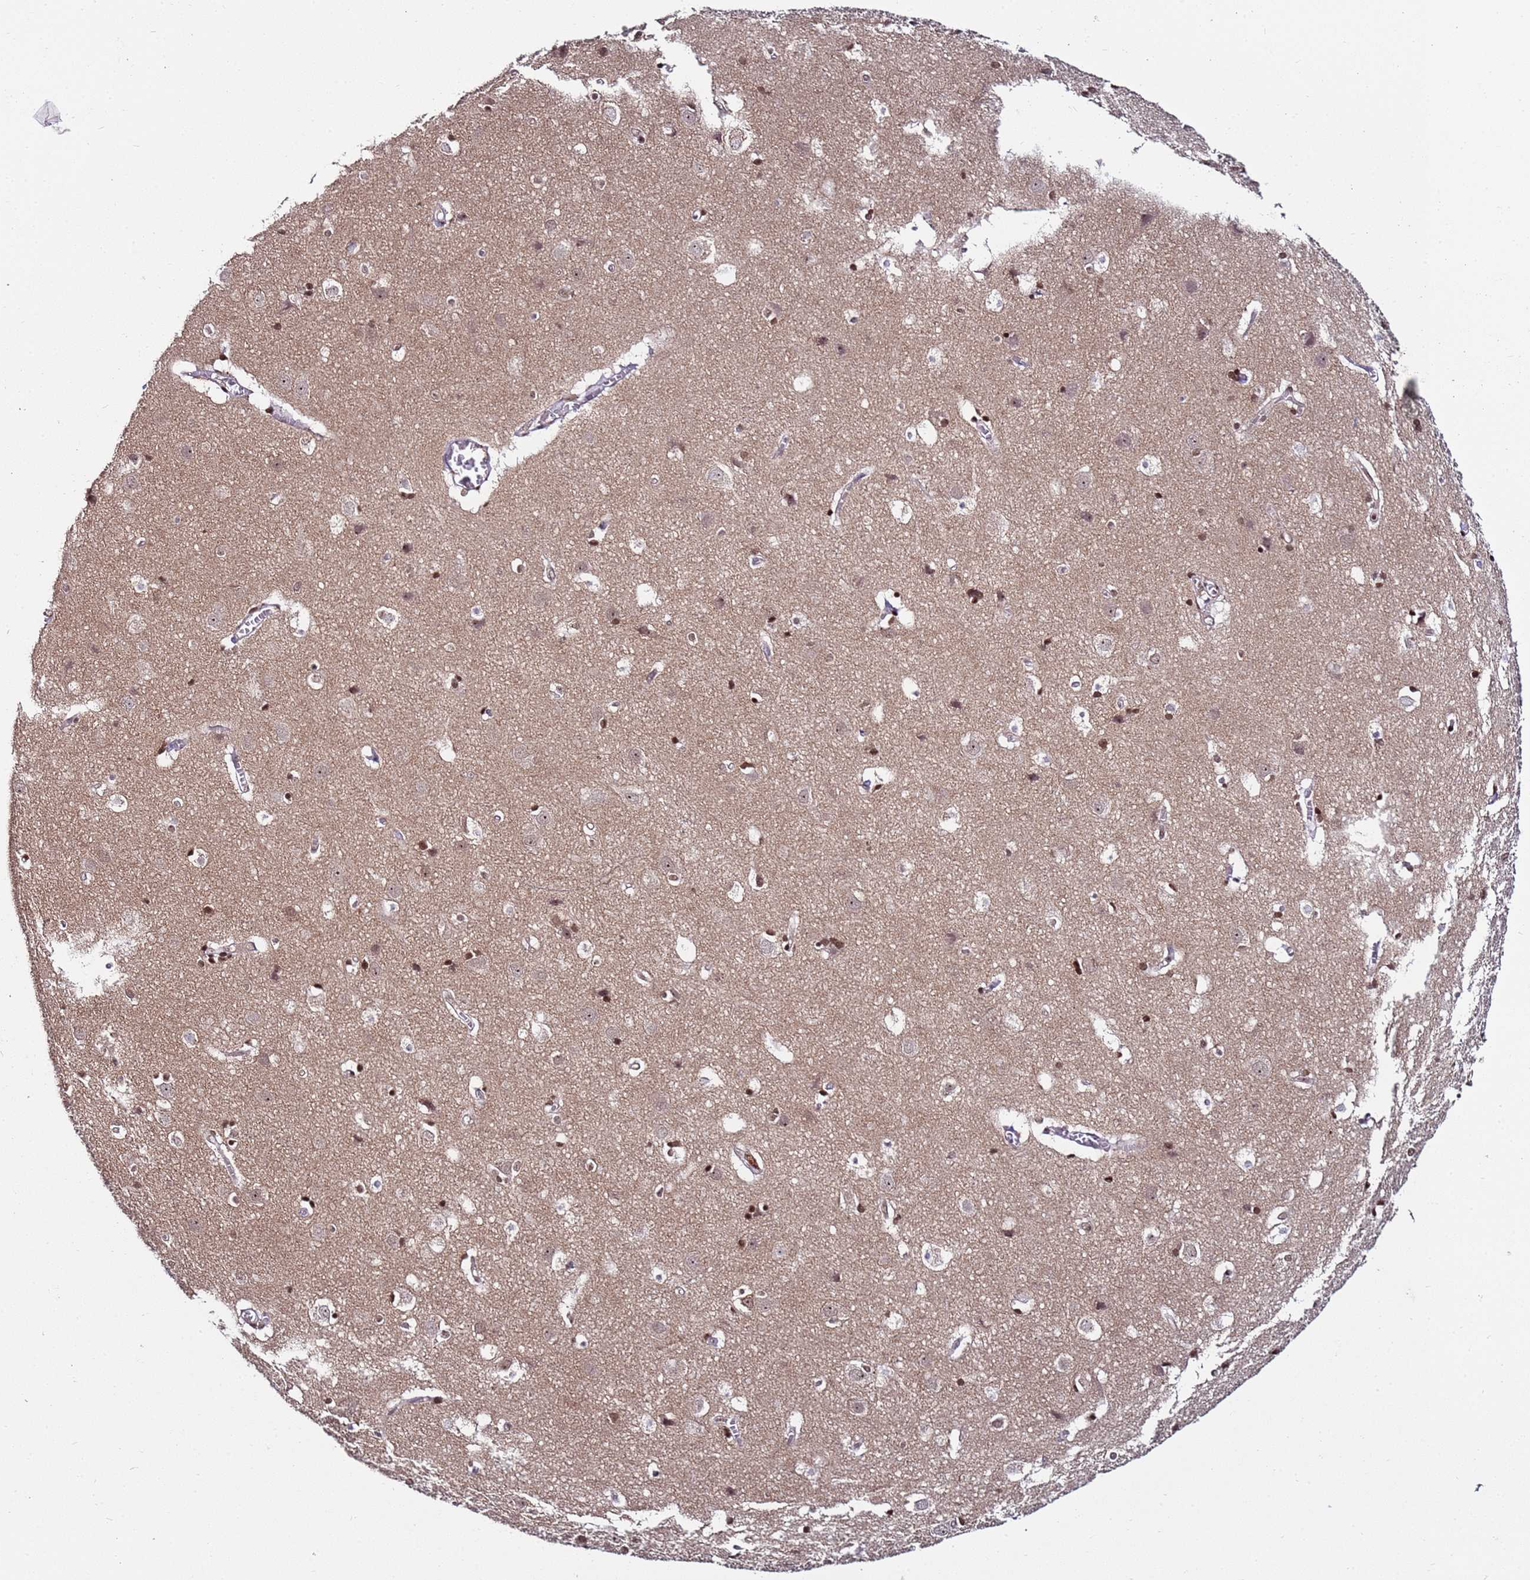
{"staining": {"intensity": "negative", "quantity": "none", "location": "none"}, "tissue": "cerebral cortex", "cell_type": "Endothelial cells", "image_type": "normal", "snomed": [{"axis": "morphology", "description": "Normal tissue, NOS"}, {"axis": "topography", "description": "Cerebral cortex"}], "caption": "Immunohistochemistry (IHC) micrograph of normal cerebral cortex stained for a protein (brown), which demonstrates no expression in endothelial cells.", "gene": "PPM1H", "patient": {"sex": "male", "age": 54}}